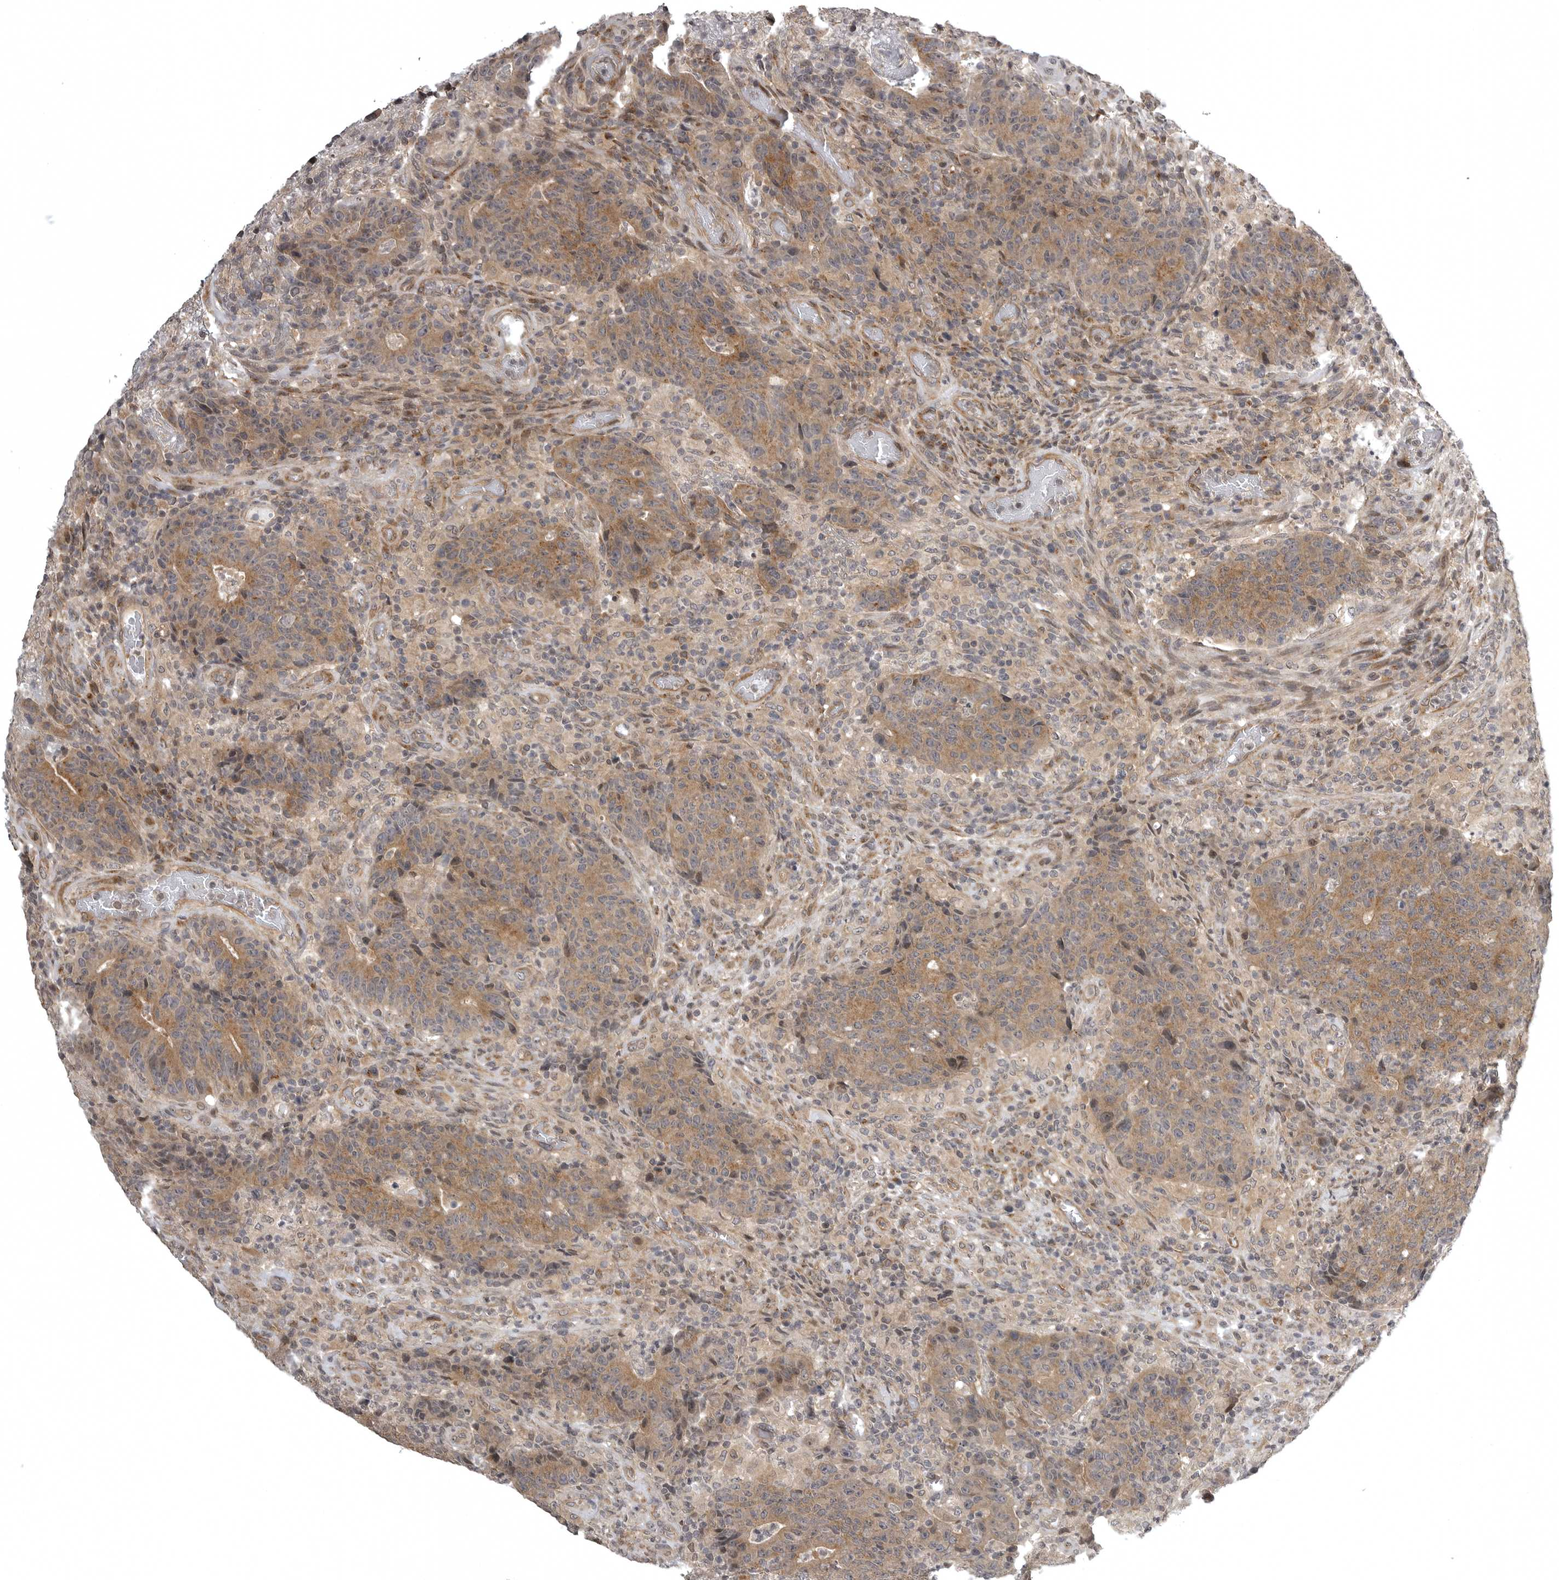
{"staining": {"intensity": "moderate", "quantity": ">75%", "location": "cytoplasmic/membranous"}, "tissue": "colorectal cancer", "cell_type": "Tumor cells", "image_type": "cancer", "snomed": [{"axis": "morphology", "description": "Adenocarcinoma, NOS"}, {"axis": "topography", "description": "Colon"}], "caption": "The histopathology image displays a brown stain indicating the presence of a protein in the cytoplasmic/membranous of tumor cells in colorectal adenocarcinoma.", "gene": "SNX16", "patient": {"sex": "female", "age": 75}}